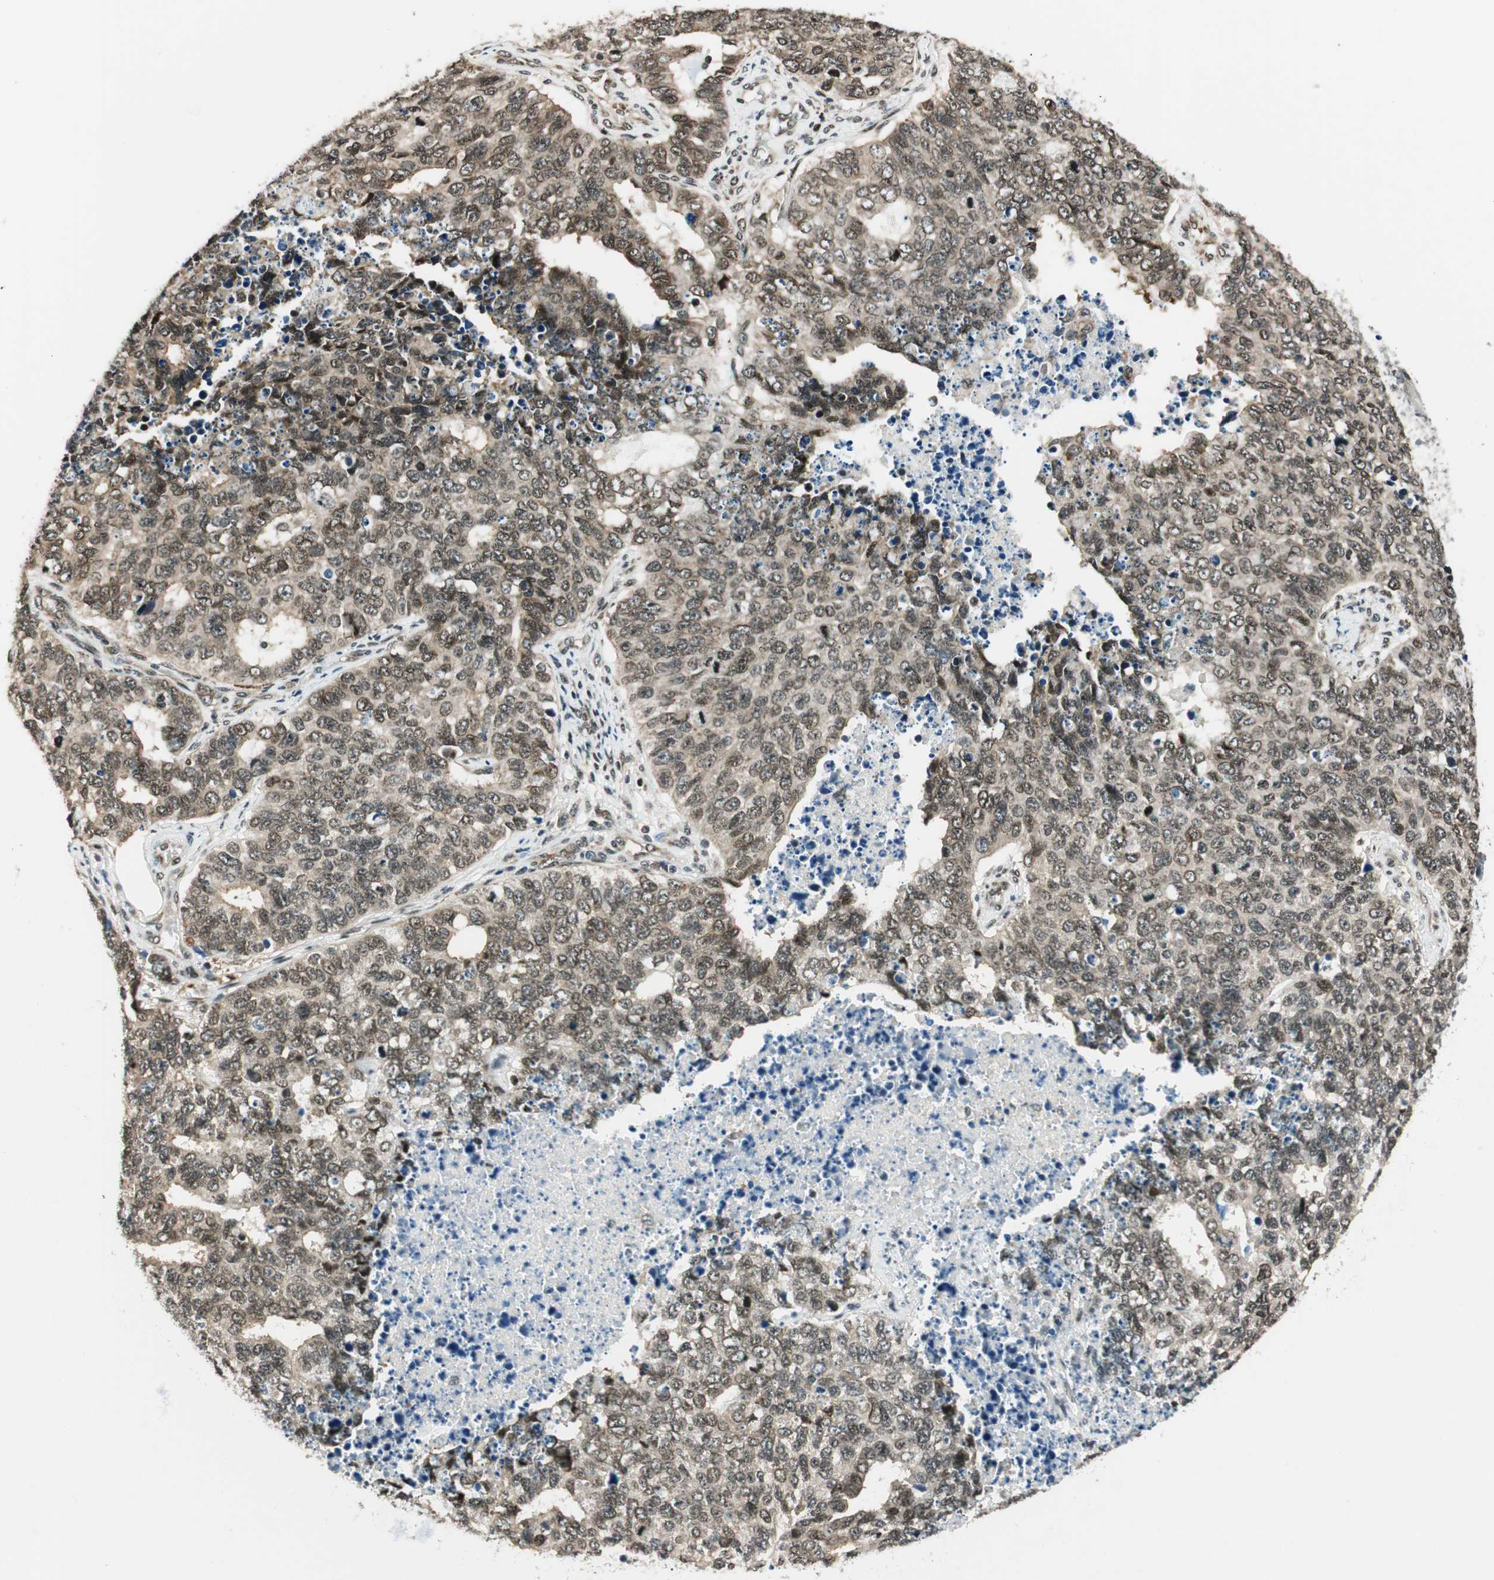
{"staining": {"intensity": "weak", "quantity": ">75%", "location": "cytoplasmic/membranous,nuclear"}, "tissue": "cervical cancer", "cell_type": "Tumor cells", "image_type": "cancer", "snomed": [{"axis": "morphology", "description": "Squamous cell carcinoma, NOS"}, {"axis": "topography", "description": "Cervix"}], "caption": "Protein staining of cervical cancer tissue displays weak cytoplasmic/membranous and nuclear staining in approximately >75% of tumor cells.", "gene": "RING1", "patient": {"sex": "female", "age": 63}}